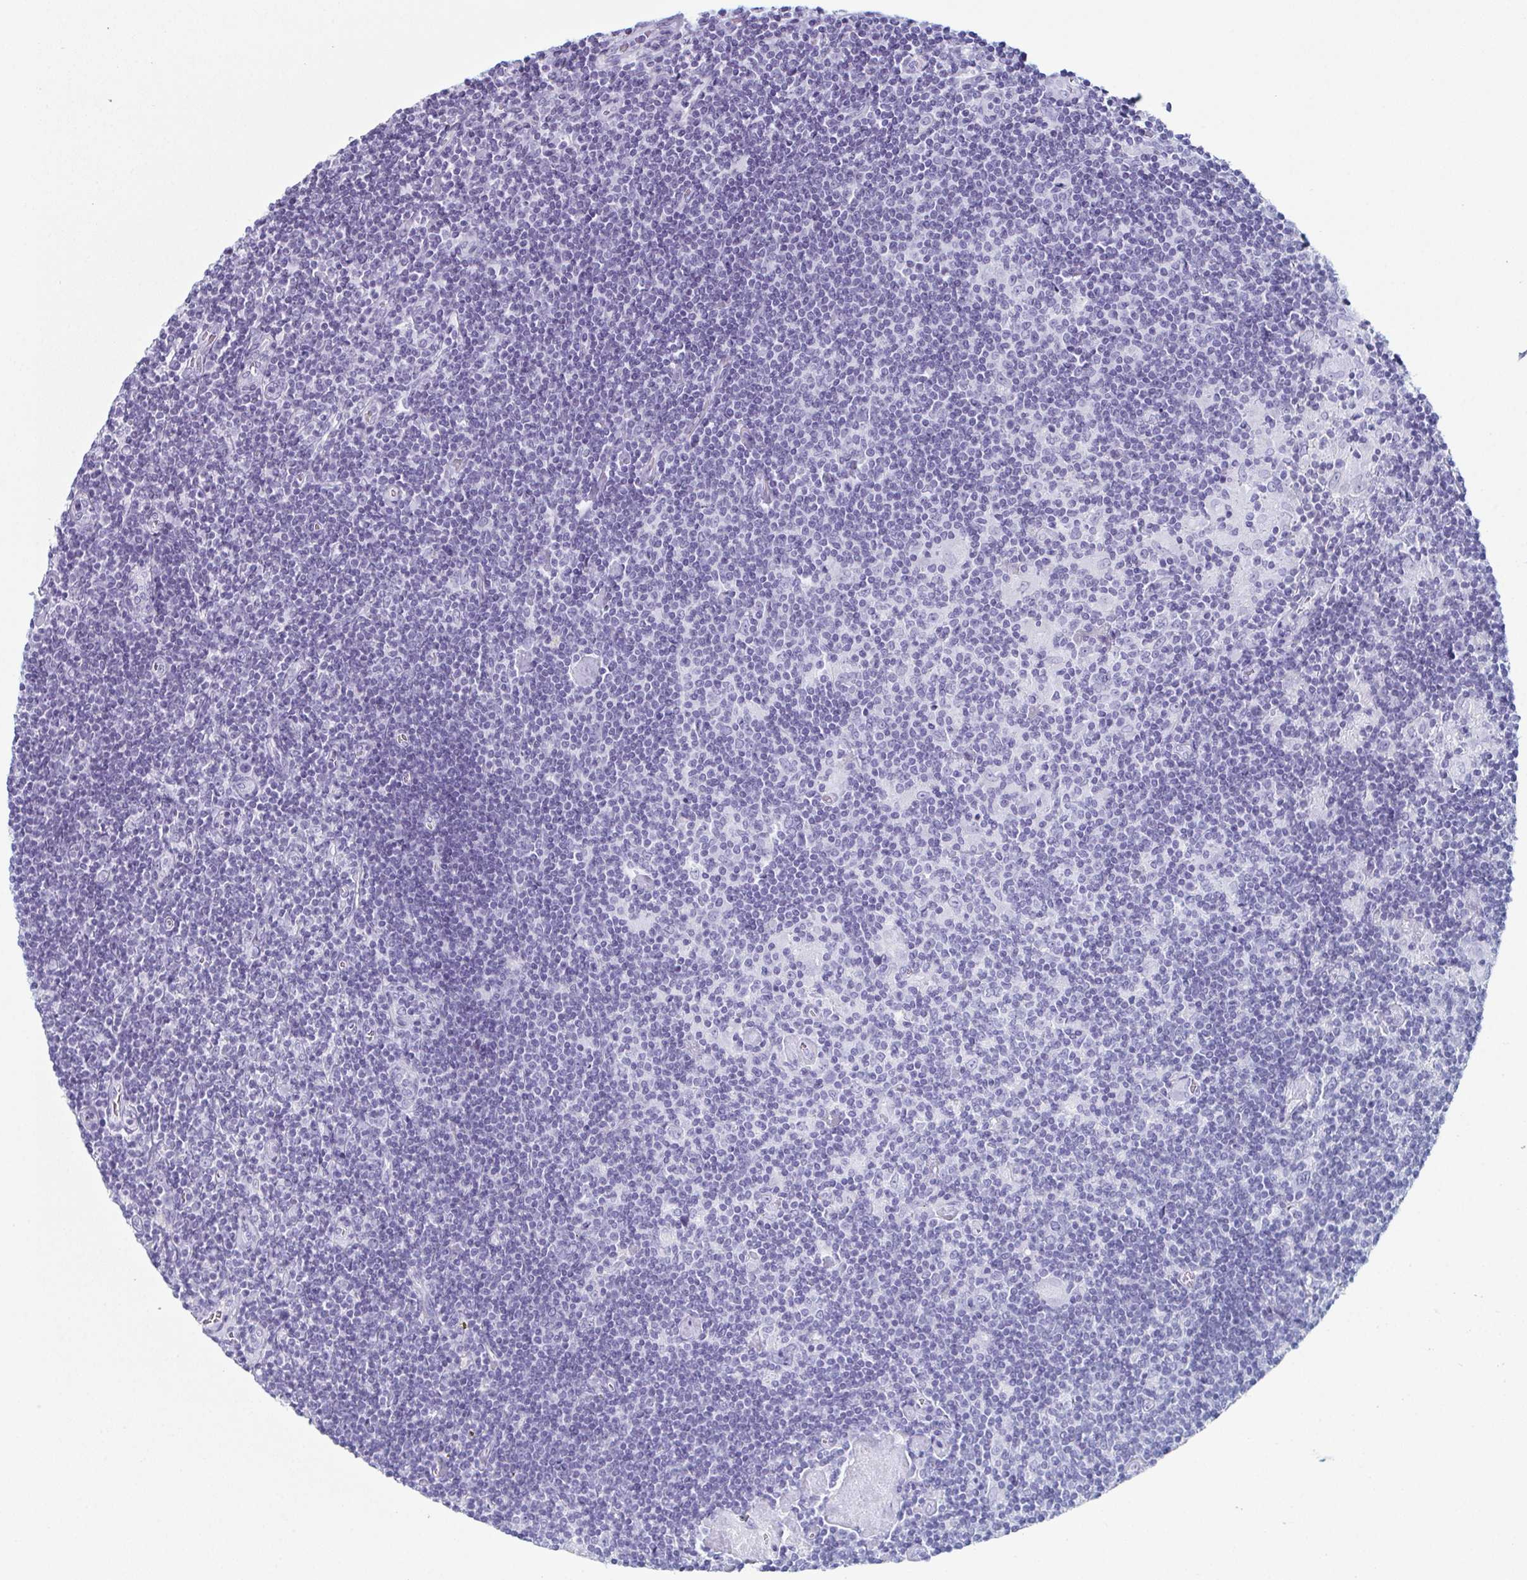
{"staining": {"intensity": "negative", "quantity": "none", "location": "none"}, "tissue": "lymphoma", "cell_type": "Tumor cells", "image_type": "cancer", "snomed": [{"axis": "morphology", "description": "Hodgkin's disease, NOS"}, {"axis": "topography", "description": "Lymph node"}], "caption": "Photomicrograph shows no significant protein positivity in tumor cells of lymphoma. Brightfield microscopy of immunohistochemistry (IHC) stained with DAB (3,3'-diaminobenzidine) (brown) and hematoxylin (blue), captured at high magnification.", "gene": "ENKUR", "patient": {"sex": "male", "age": 40}}